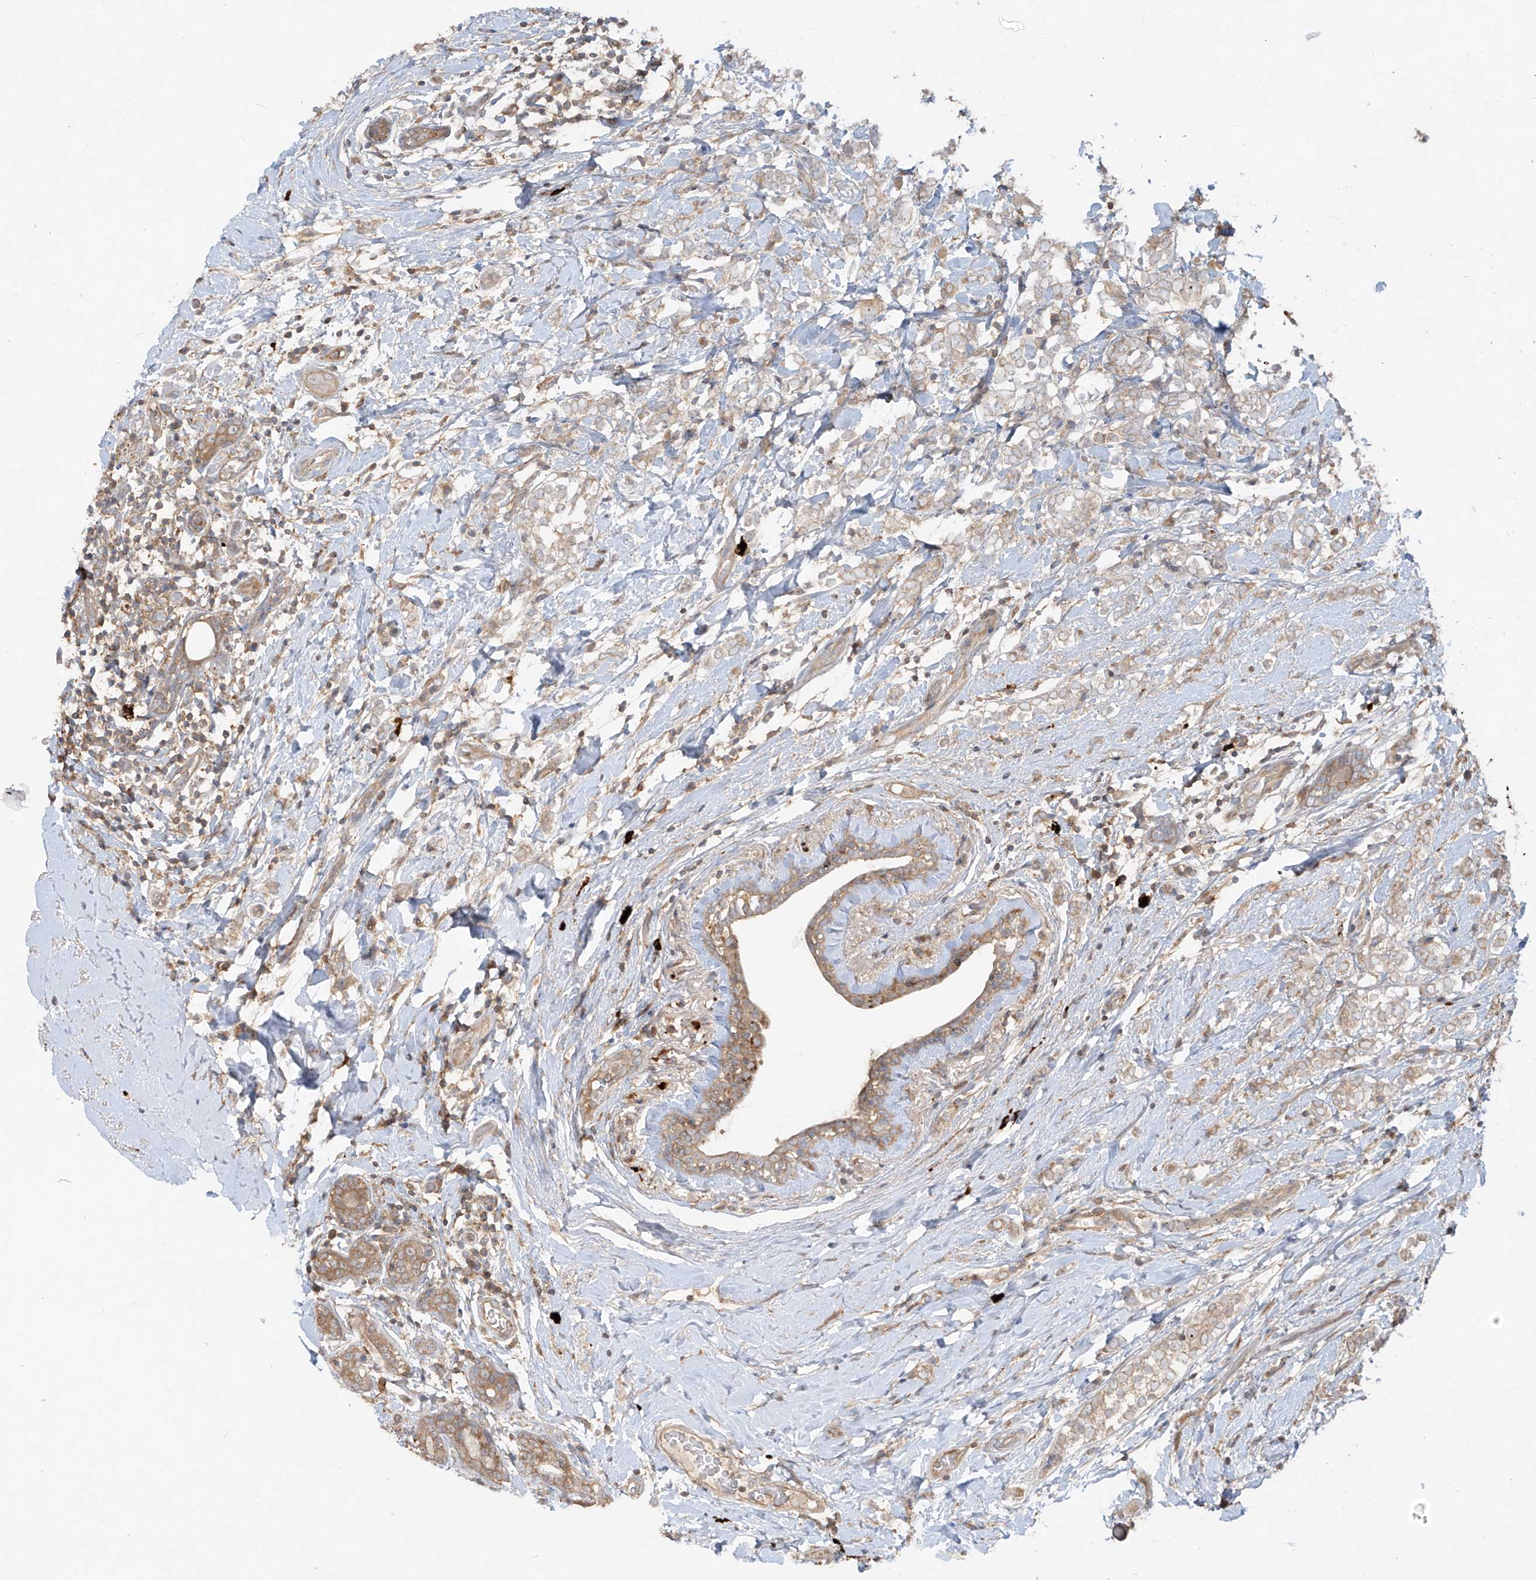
{"staining": {"intensity": "weak", "quantity": ">75%", "location": "cytoplasmic/membranous"}, "tissue": "breast cancer", "cell_type": "Tumor cells", "image_type": "cancer", "snomed": [{"axis": "morphology", "description": "Normal tissue, NOS"}, {"axis": "morphology", "description": "Lobular carcinoma"}, {"axis": "topography", "description": "Breast"}], "caption": "Immunohistochemical staining of breast cancer (lobular carcinoma) shows weak cytoplasmic/membranous protein staining in about >75% of tumor cells.", "gene": "LDAH", "patient": {"sex": "female", "age": 47}}